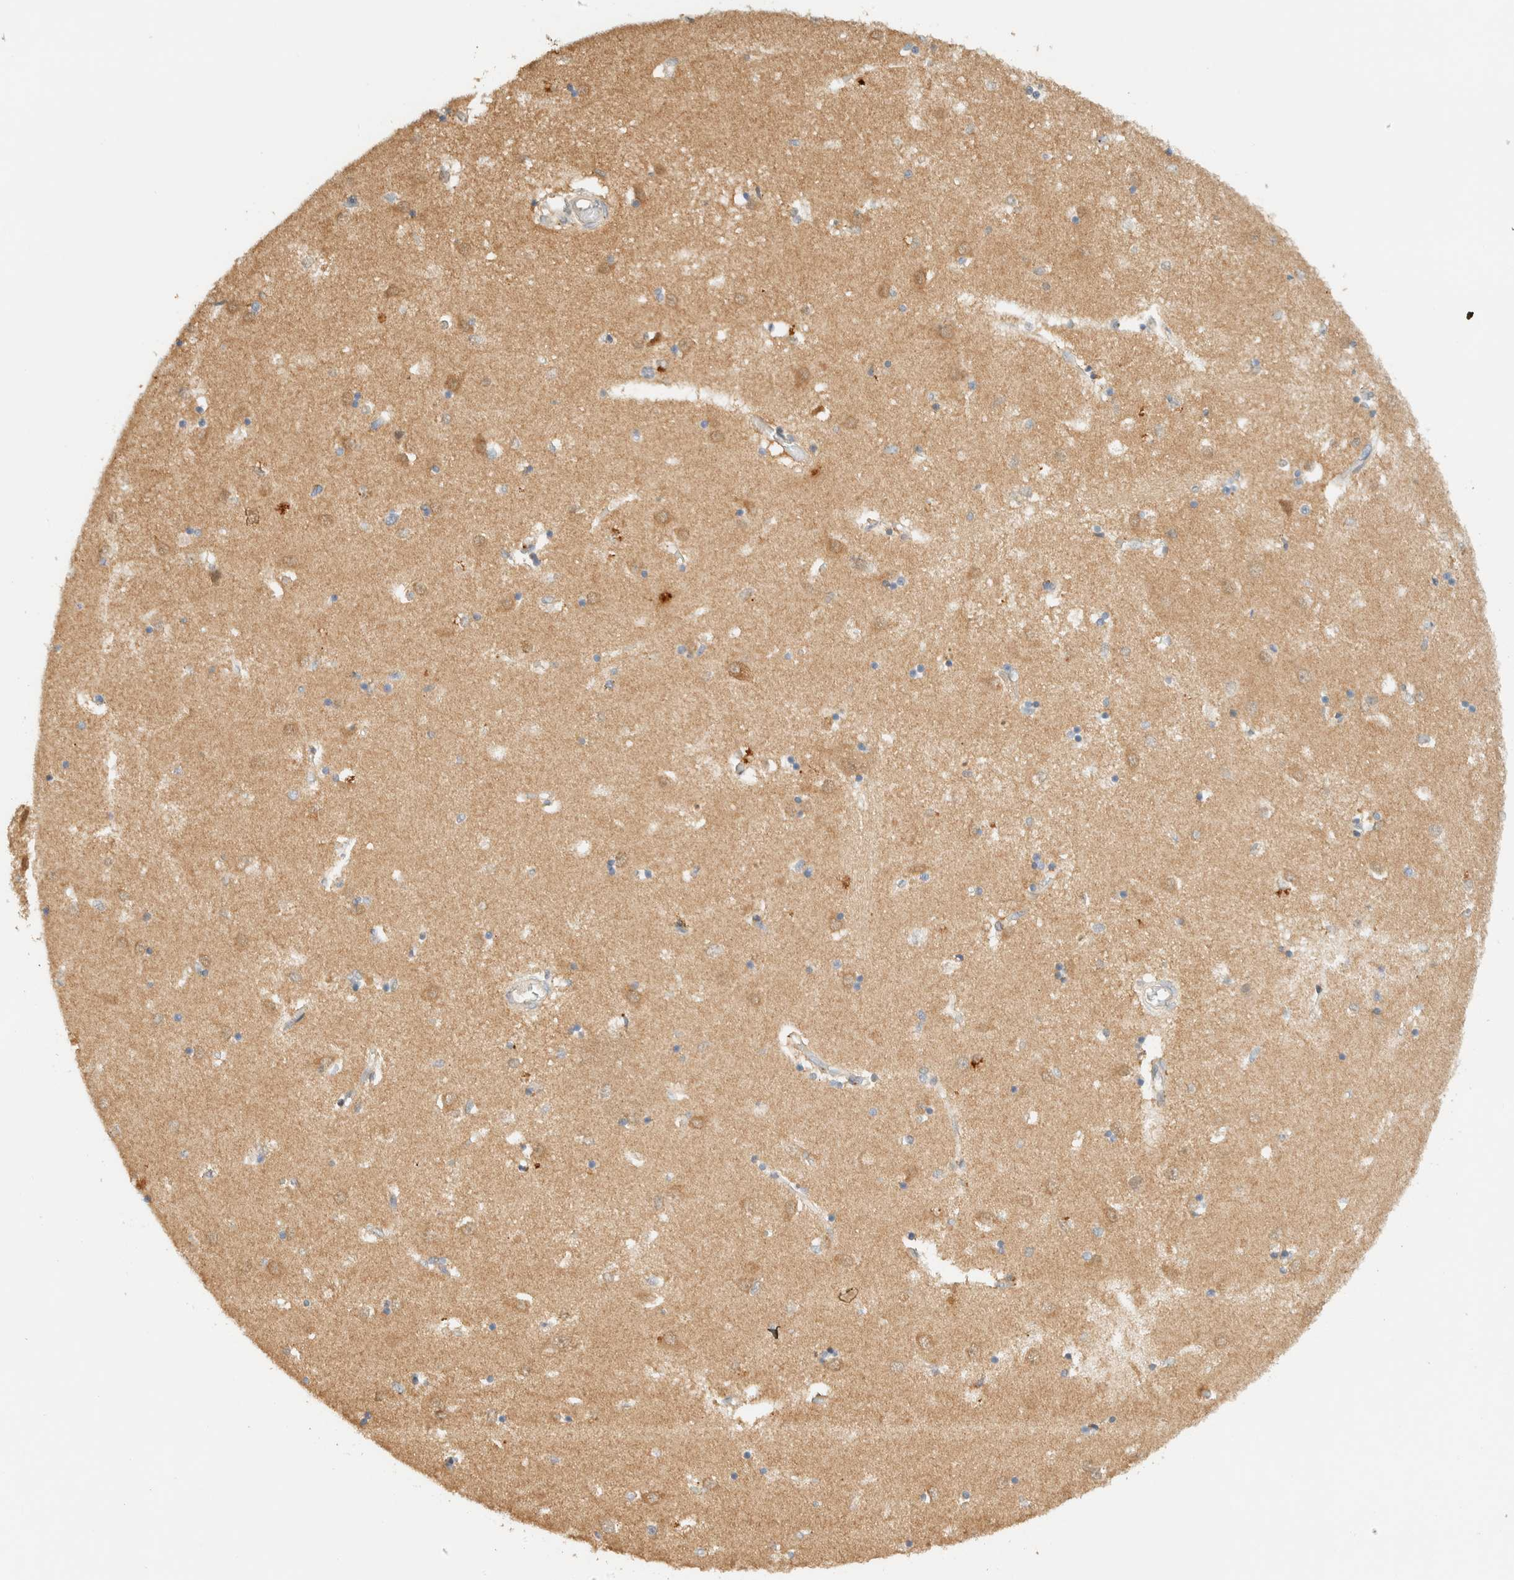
{"staining": {"intensity": "moderate", "quantity": "<25%", "location": "cytoplasmic/membranous,nuclear"}, "tissue": "caudate", "cell_type": "Glial cells", "image_type": "normal", "snomed": [{"axis": "morphology", "description": "Normal tissue, NOS"}, {"axis": "topography", "description": "Lateral ventricle wall"}], "caption": "A high-resolution image shows immunohistochemistry (IHC) staining of unremarkable caudate, which exhibits moderate cytoplasmic/membranous,nuclear staining in approximately <25% of glial cells. (Stains: DAB (3,3'-diaminobenzidine) in brown, nuclei in blue, Microscopy: brightfield microscopy at high magnification).", "gene": "ZBTB34", "patient": {"sex": "male", "age": 45}}